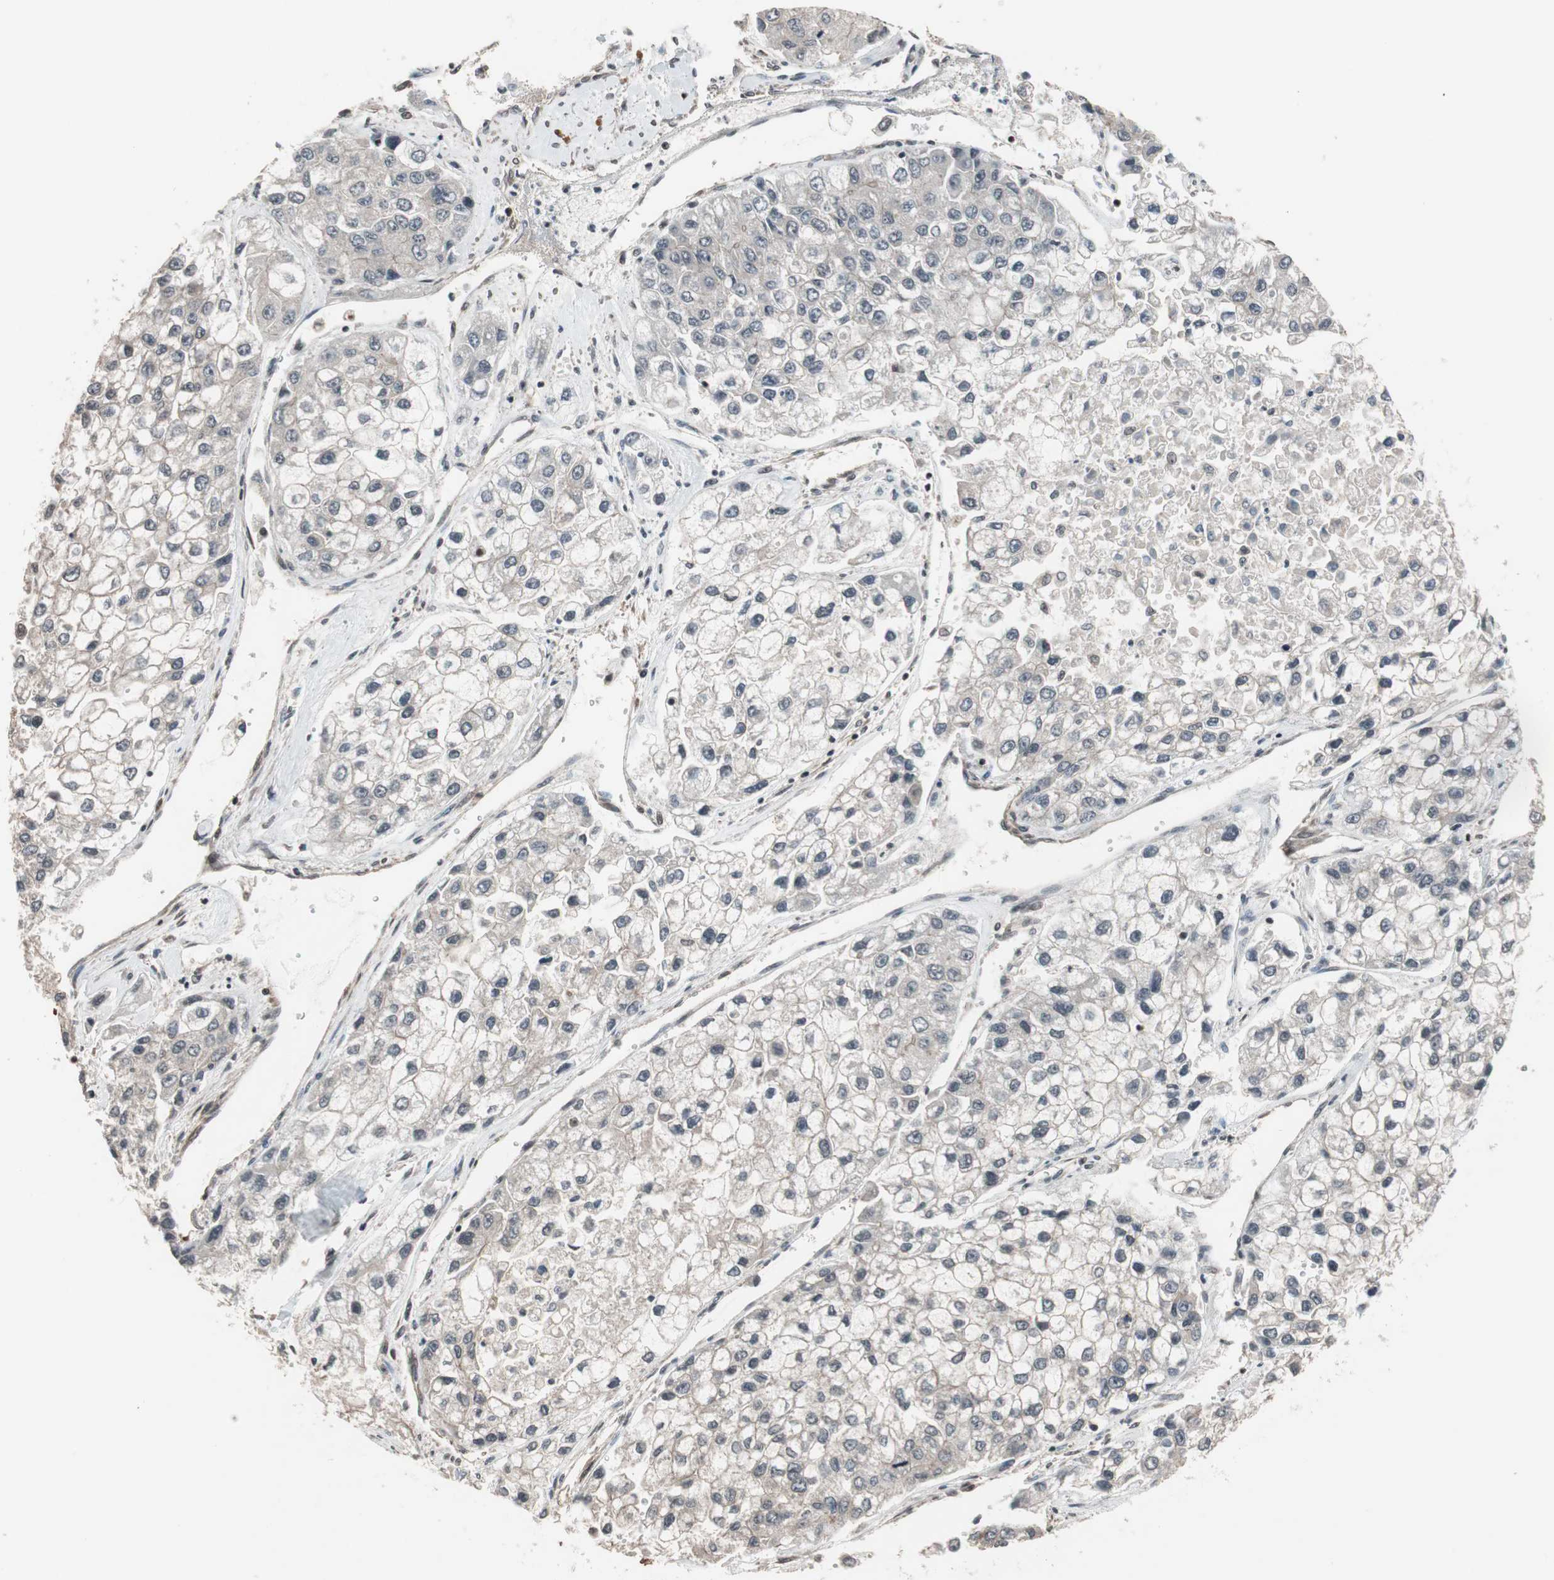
{"staining": {"intensity": "weak", "quantity": "<25%", "location": "cytoplasmic/membranous"}, "tissue": "liver cancer", "cell_type": "Tumor cells", "image_type": "cancer", "snomed": [{"axis": "morphology", "description": "Carcinoma, Hepatocellular, NOS"}, {"axis": "topography", "description": "Liver"}], "caption": "DAB immunohistochemical staining of liver hepatocellular carcinoma demonstrates no significant staining in tumor cells.", "gene": "DRAP1", "patient": {"sex": "female", "age": 66}}